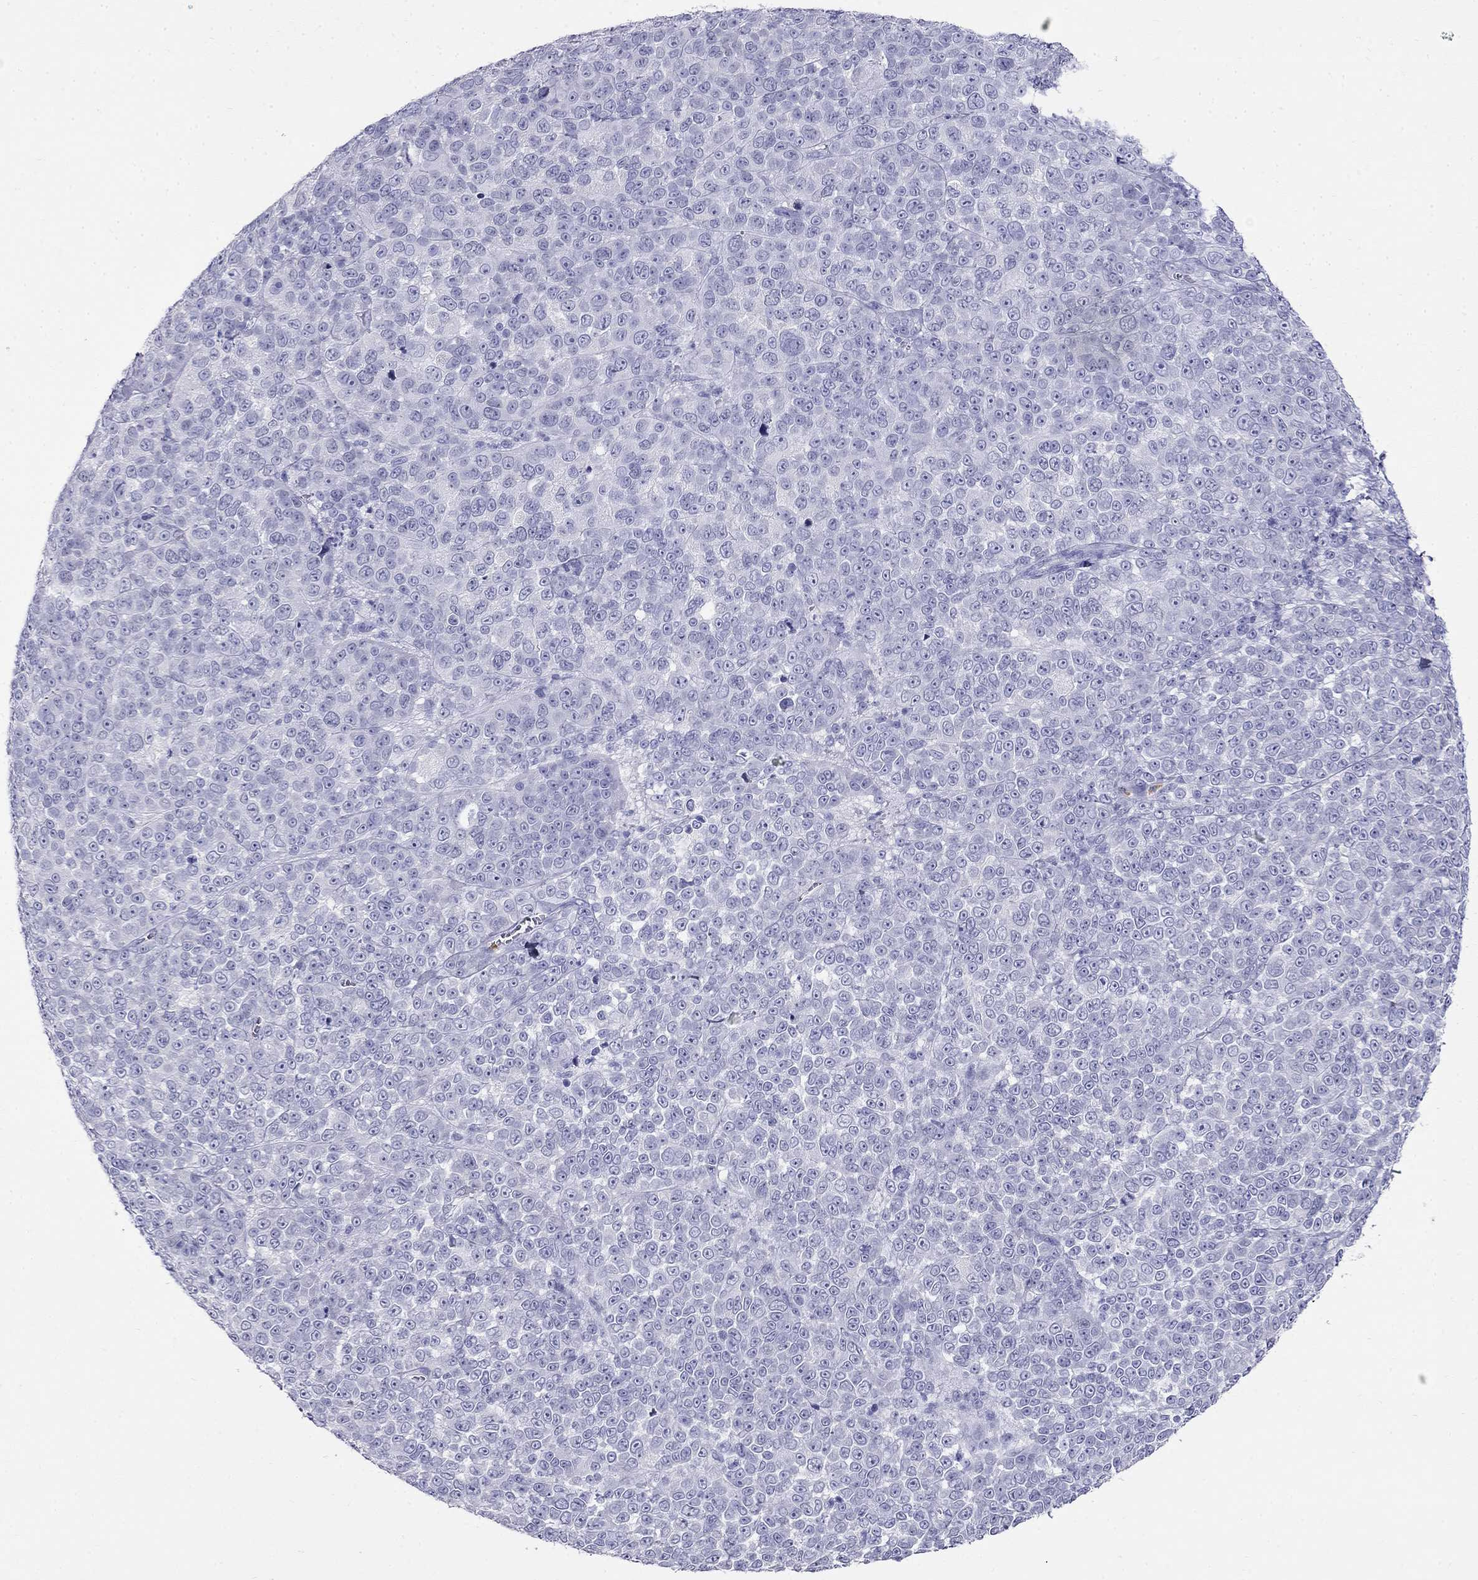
{"staining": {"intensity": "negative", "quantity": "none", "location": "none"}, "tissue": "melanoma", "cell_type": "Tumor cells", "image_type": "cancer", "snomed": [{"axis": "morphology", "description": "Malignant melanoma, NOS"}, {"axis": "topography", "description": "Skin"}], "caption": "High power microscopy micrograph of an immunohistochemistry image of melanoma, revealing no significant positivity in tumor cells.", "gene": "PPP1R36", "patient": {"sex": "female", "age": 95}}